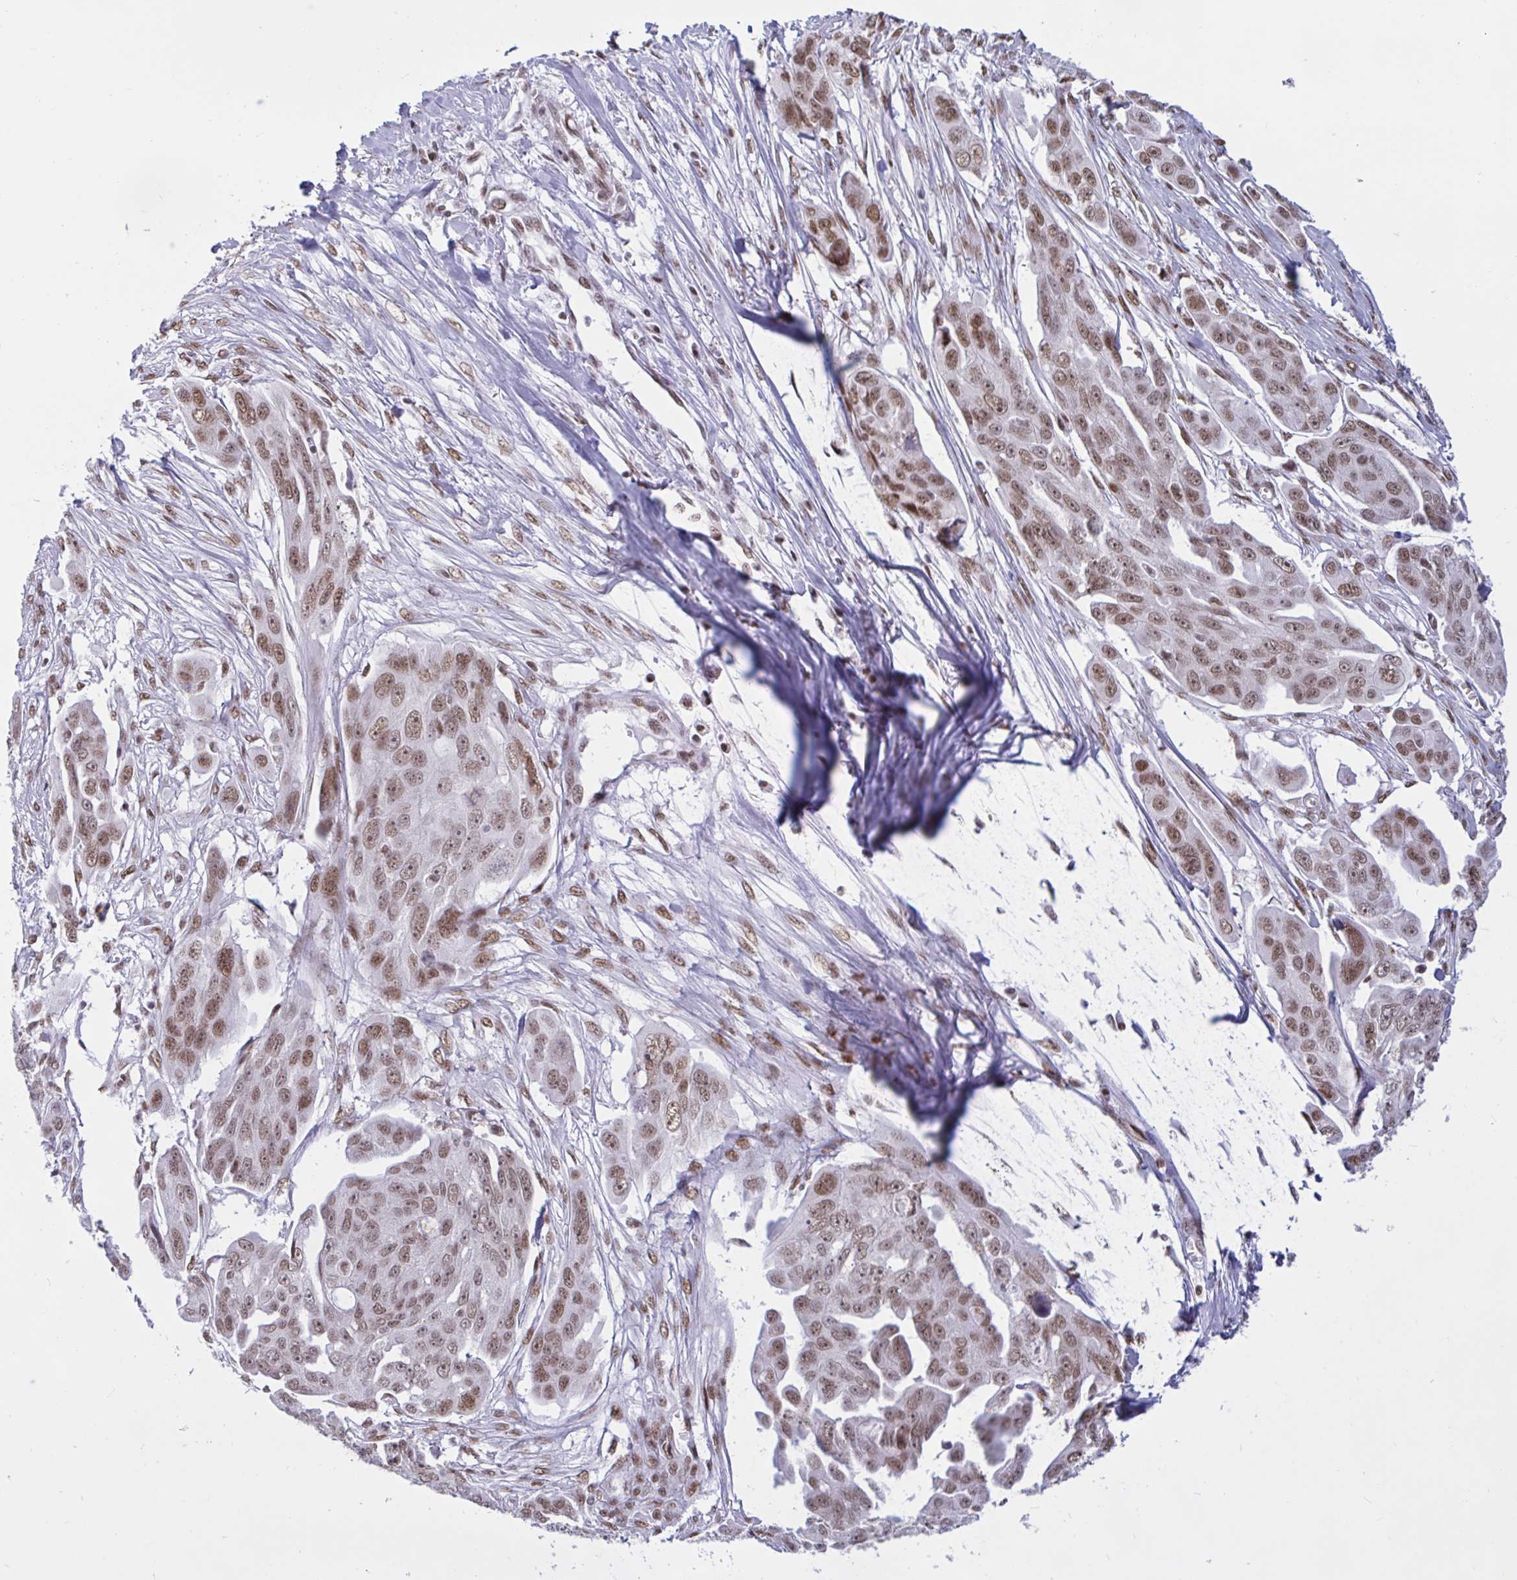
{"staining": {"intensity": "moderate", "quantity": ">75%", "location": "nuclear"}, "tissue": "ovarian cancer", "cell_type": "Tumor cells", "image_type": "cancer", "snomed": [{"axis": "morphology", "description": "Carcinoma, endometroid"}, {"axis": "topography", "description": "Ovary"}], "caption": "Protein expression analysis of ovarian endometroid carcinoma shows moderate nuclear staining in approximately >75% of tumor cells.", "gene": "CBFA2T2", "patient": {"sex": "female", "age": 70}}